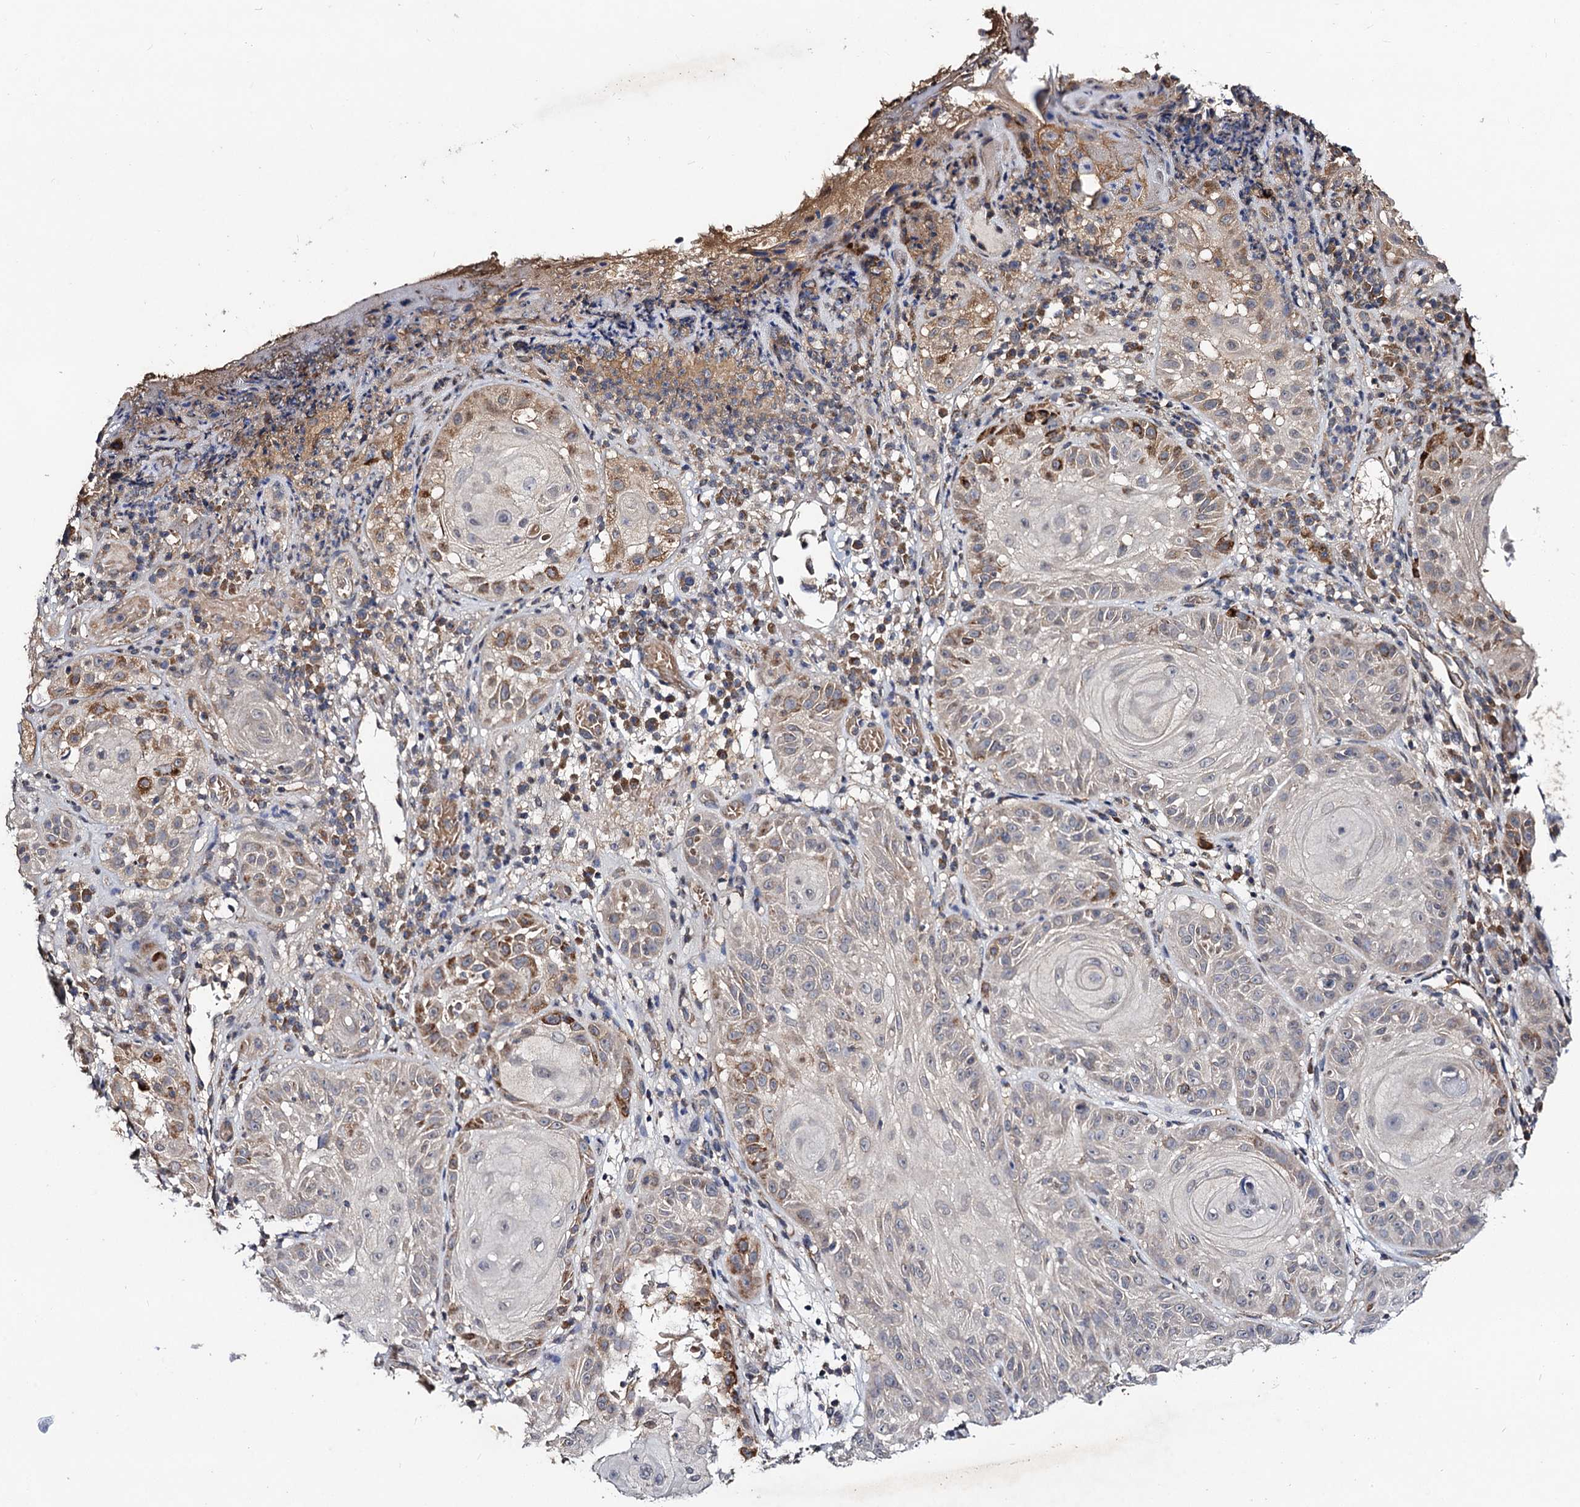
{"staining": {"intensity": "moderate", "quantity": "<25%", "location": "cytoplasmic/membranous"}, "tissue": "skin cancer", "cell_type": "Tumor cells", "image_type": "cancer", "snomed": [{"axis": "morphology", "description": "Normal tissue, NOS"}, {"axis": "morphology", "description": "Basal cell carcinoma"}, {"axis": "topography", "description": "Skin"}], "caption": "Protein expression by IHC displays moderate cytoplasmic/membranous positivity in approximately <25% of tumor cells in skin cancer (basal cell carcinoma).", "gene": "VPS37D", "patient": {"sex": "male", "age": 93}}